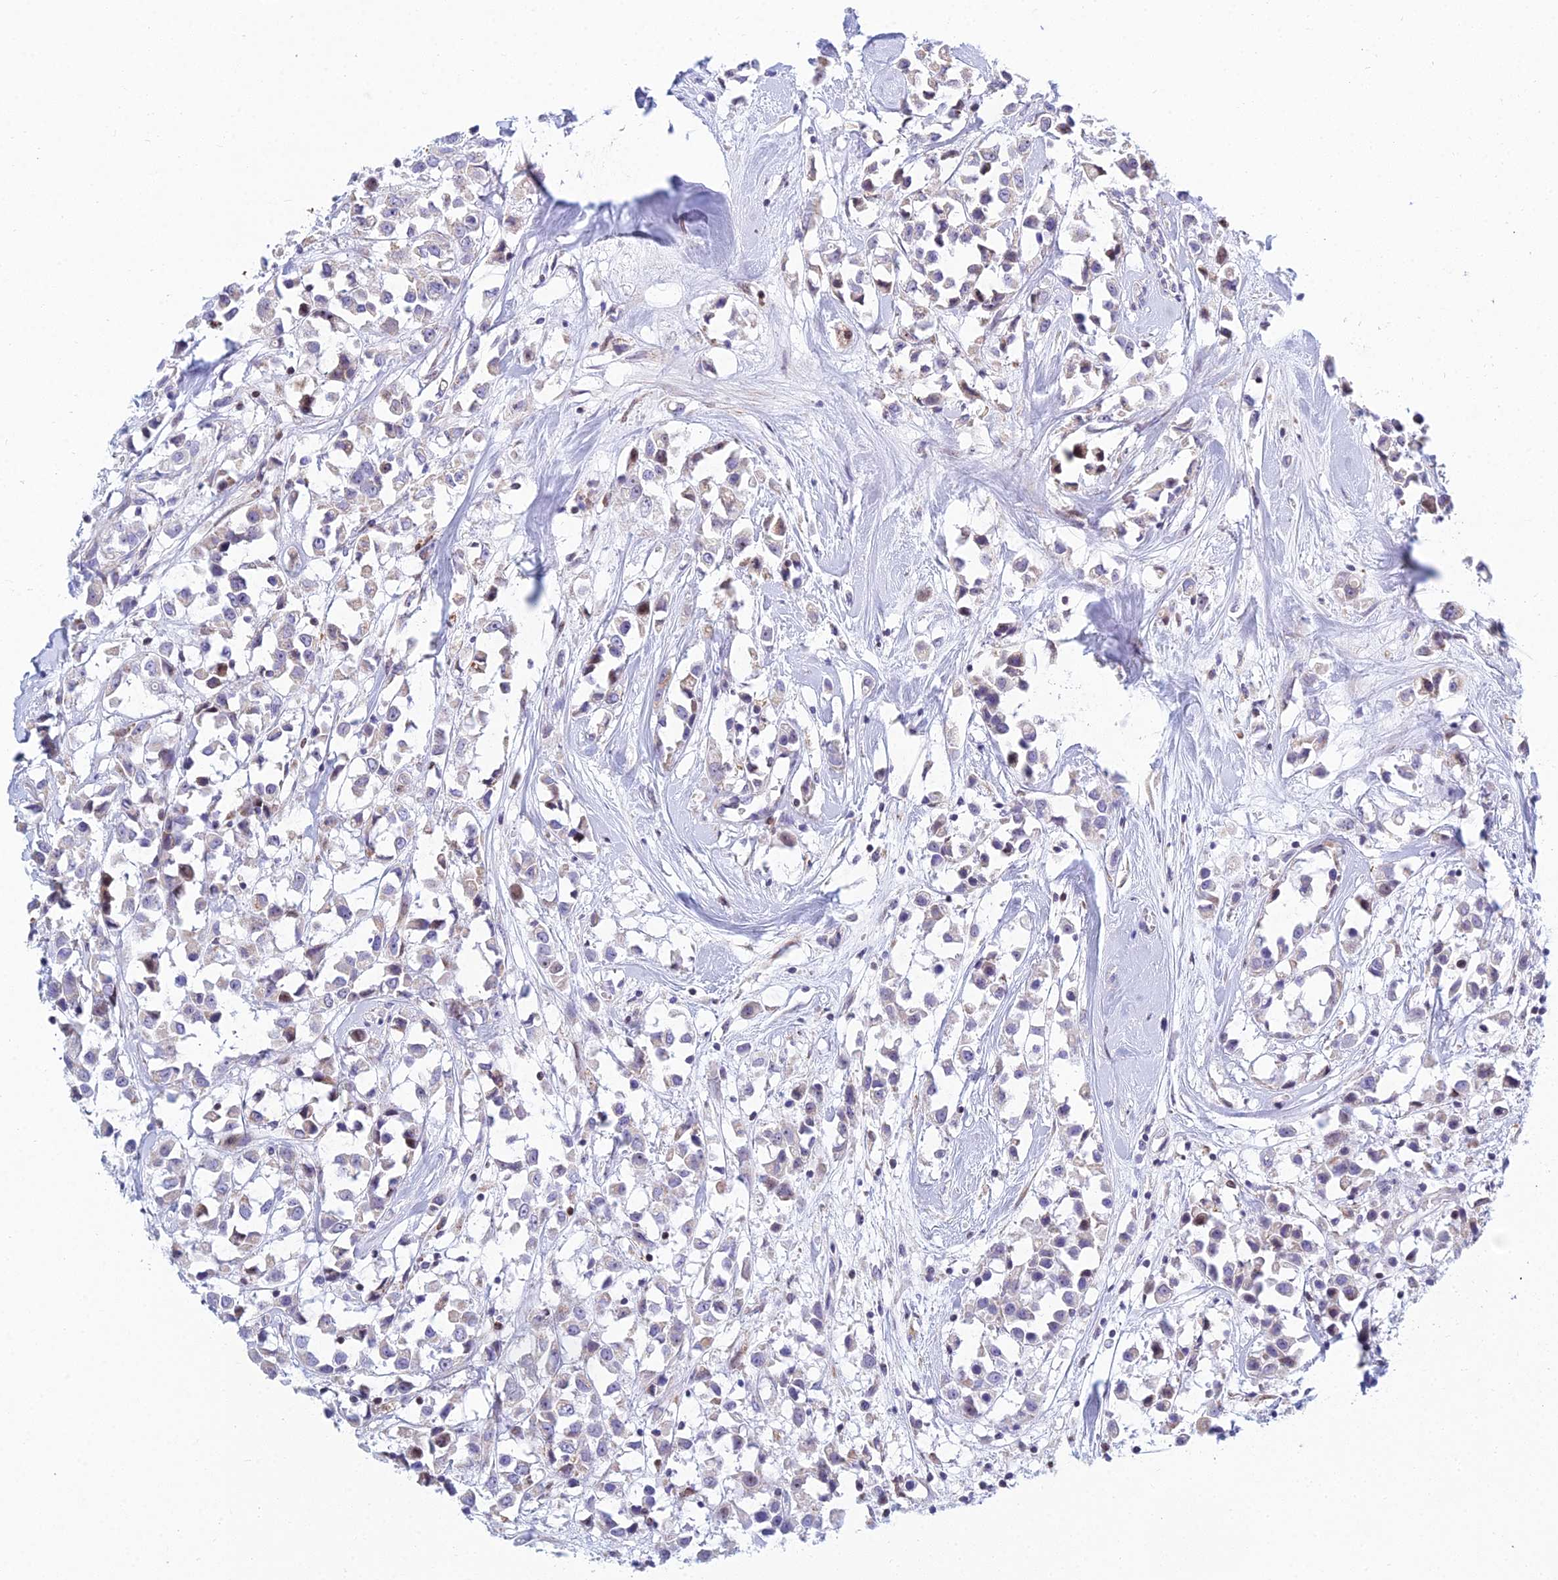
{"staining": {"intensity": "weak", "quantity": "<25%", "location": "cytoplasmic/membranous"}, "tissue": "breast cancer", "cell_type": "Tumor cells", "image_type": "cancer", "snomed": [{"axis": "morphology", "description": "Duct carcinoma"}, {"axis": "topography", "description": "Breast"}], "caption": "Immunohistochemistry of human breast cancer (infiltrating ductal carcinoma) reveals no staining in tumor cells.", "gene": "PRR13", "patient": {"sex": "female", "age": 61}}